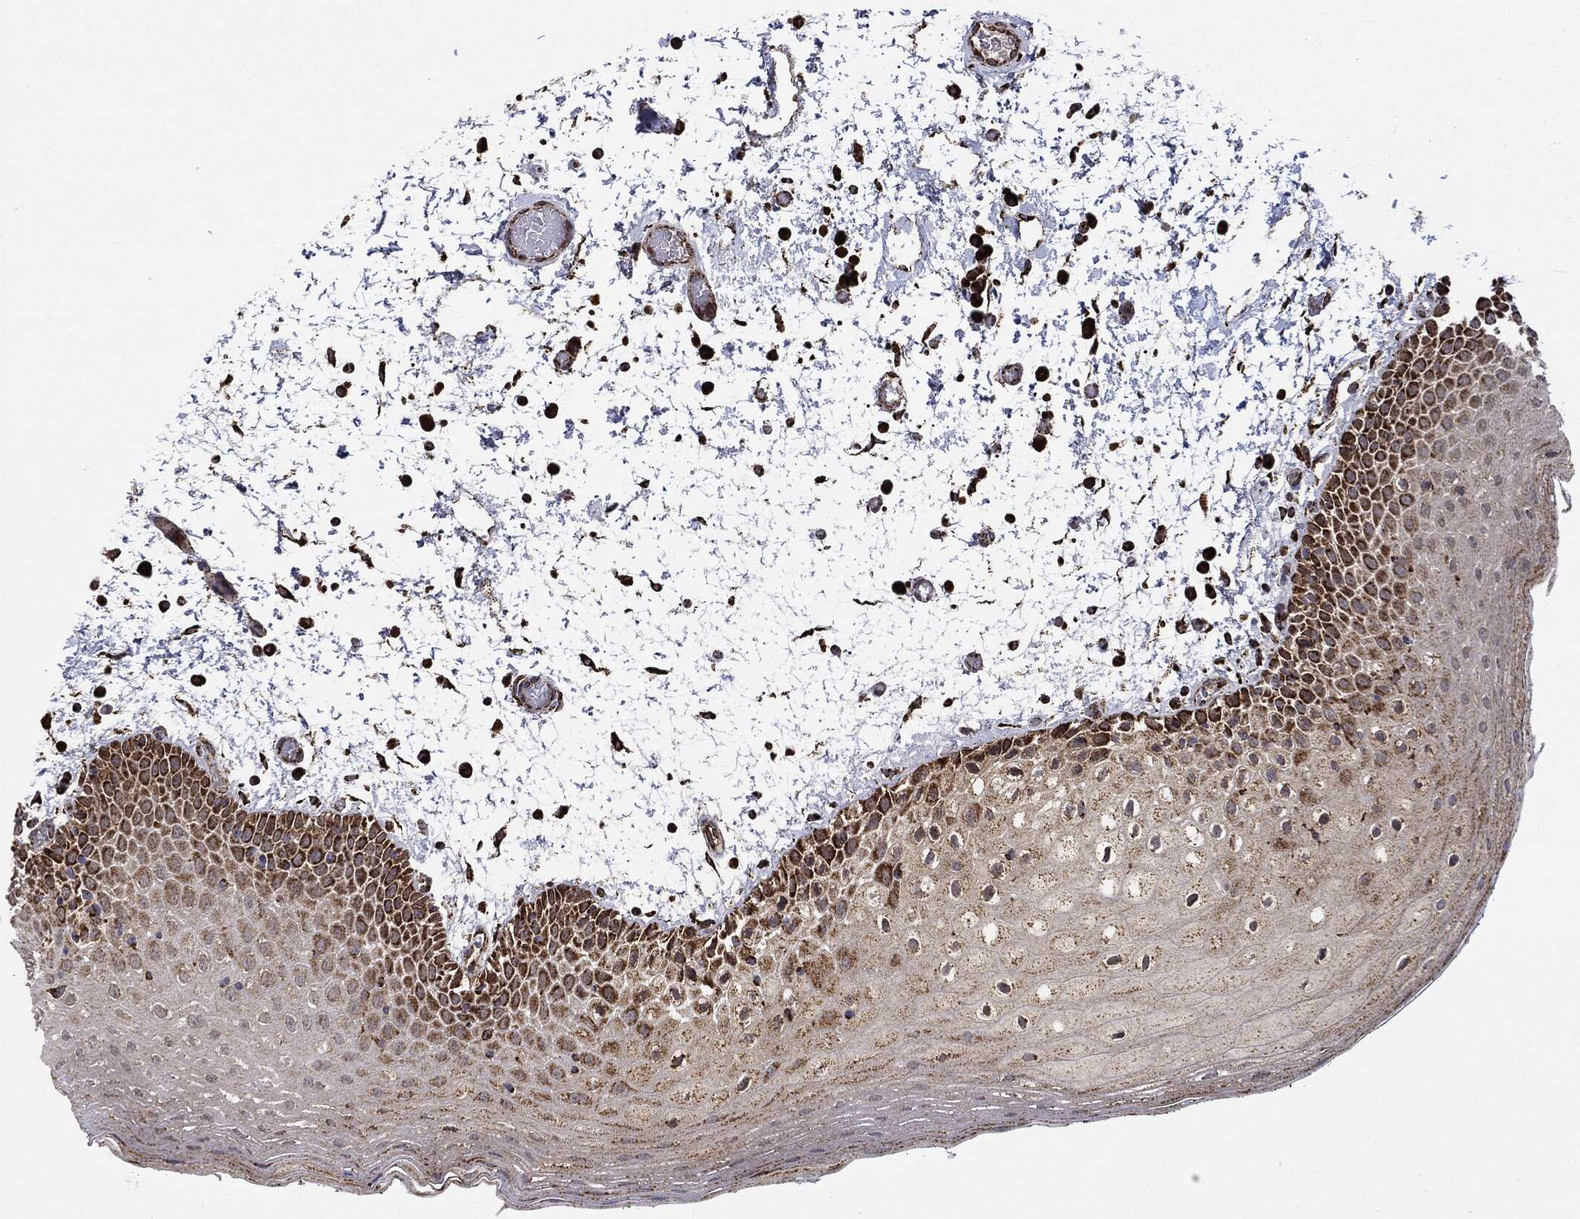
{"staining": {"intensity": "strong", "quantity": "<25%", "location": "cytoplasmic/membranous"}, "tissue": "oral mucosa", "cell_type": "Squamous epithelial cells", "image_type": "normal", "snomed": [{"axis": "morphology", "description": "Normal tissue, NOS"}, {"axis": "morphology", "description": "Squamous cell carcinoma, NOS"}, {"axis": "topography", "description": "Oral tissue"}, {"axis": "topography", "description": "Tounge, NOS"}, {"axis": "topography", "description": "Head-Neck"}], "caption": "Protein staining of unremarkable oral mucosa displays strong cytoplasmic/membranous staining in about <25% of squamous epithelial cells.", "gene": "MAP2K1", "patient": {"sex": "female", "age": 80}}